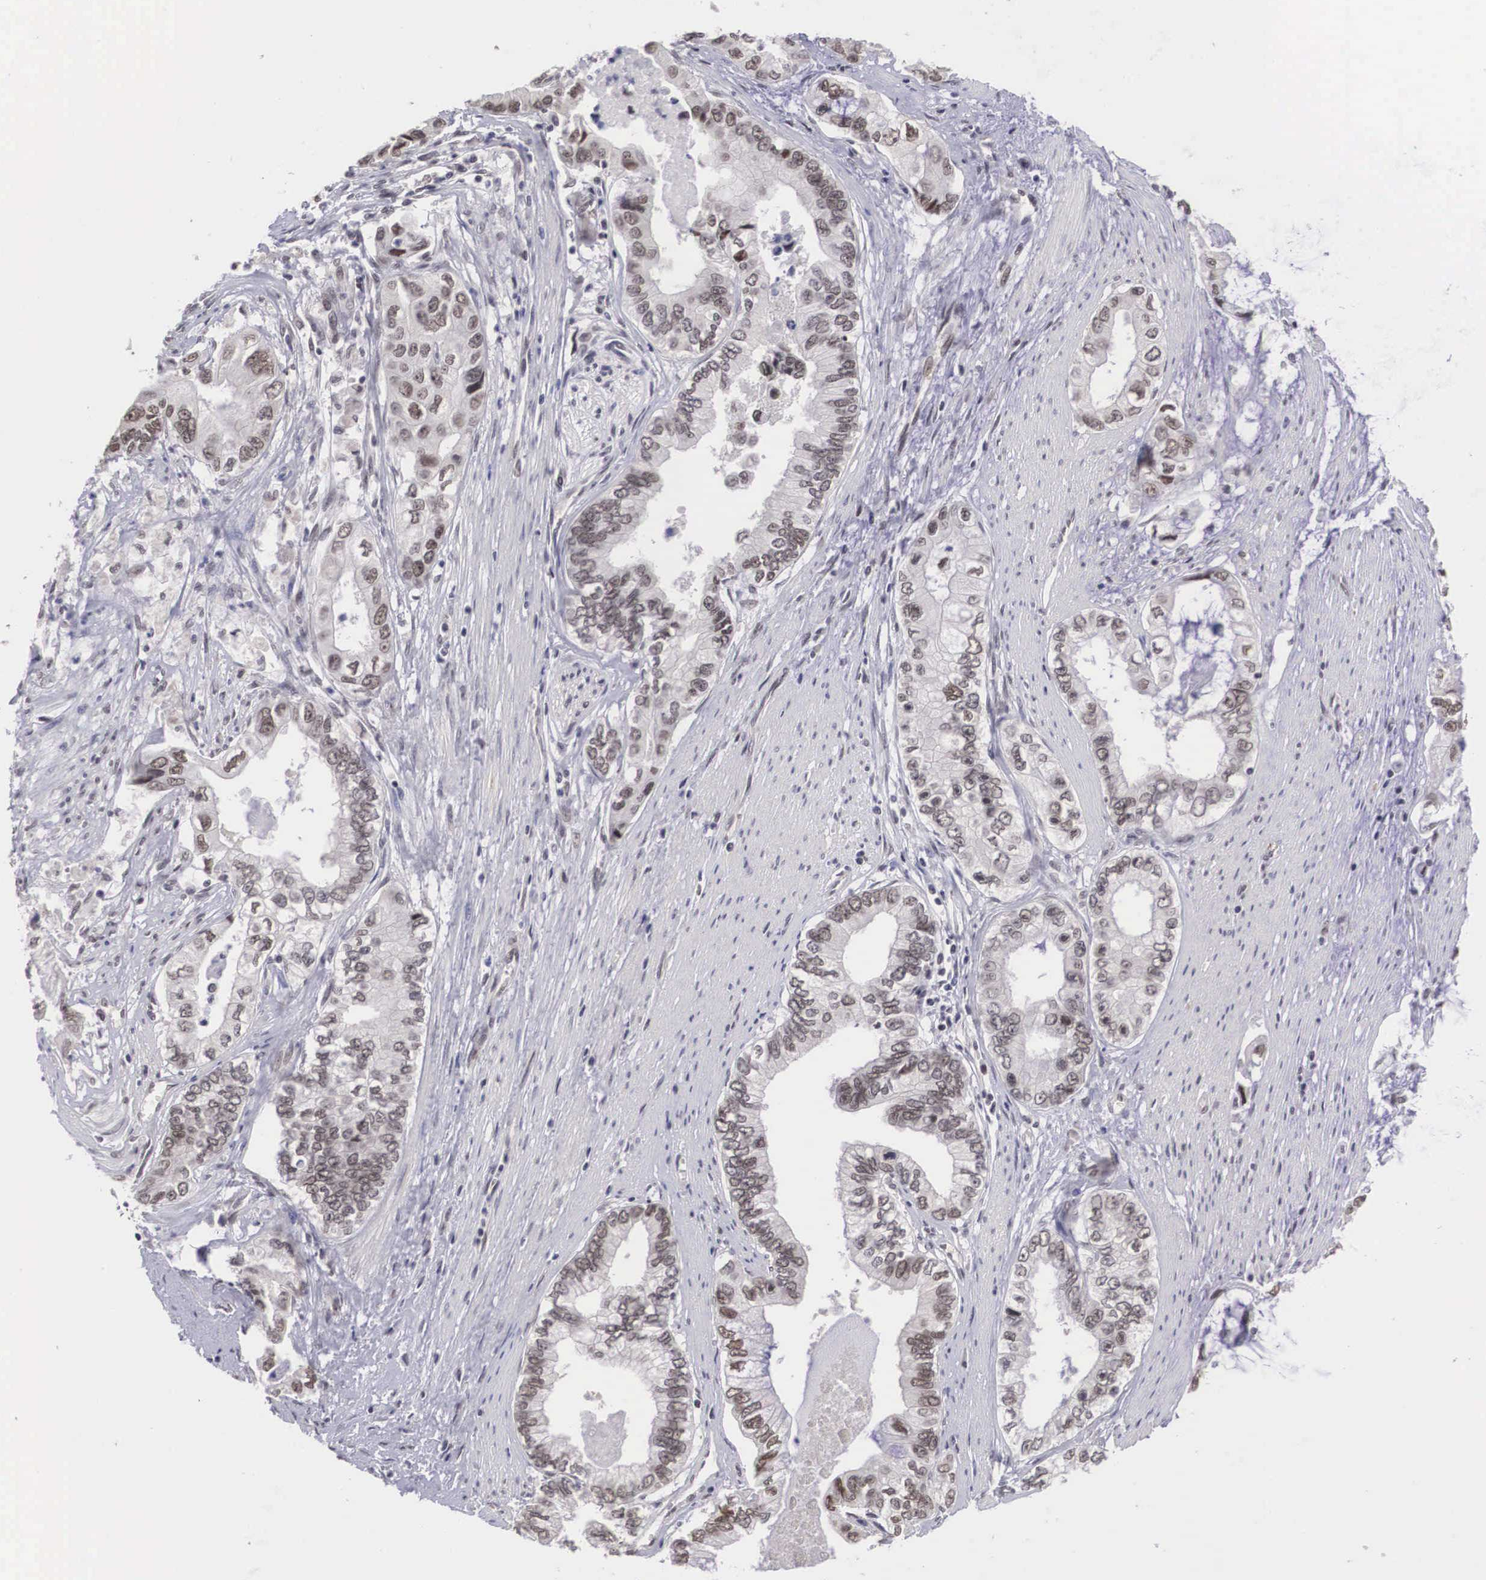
{"staining": {"intensity": "weak", "quantity": "25%-75%", "location": "nuclear"}, "tissue": "pancreatic cancer", "cell_type": "Tumor cells", "image_type": "cancer", "snomed": [{"axis": "morphology", "description": "Adenocarcinoma, NOS"}, {"axis": "topography", "description": "Pancreas"}, {"axis": "topography", "description": "Stomach, upper"}], "caption": "DAB (3,3'-diaminobenzidine) immunohistochemical staining of human pancreatic cancer (adenocarcinoma) shows weak nuclear protein staining in approximately 25%-75% of tumor cells.", "gene": "MORC2", "patient": {"sex": "male", "age": 77}}